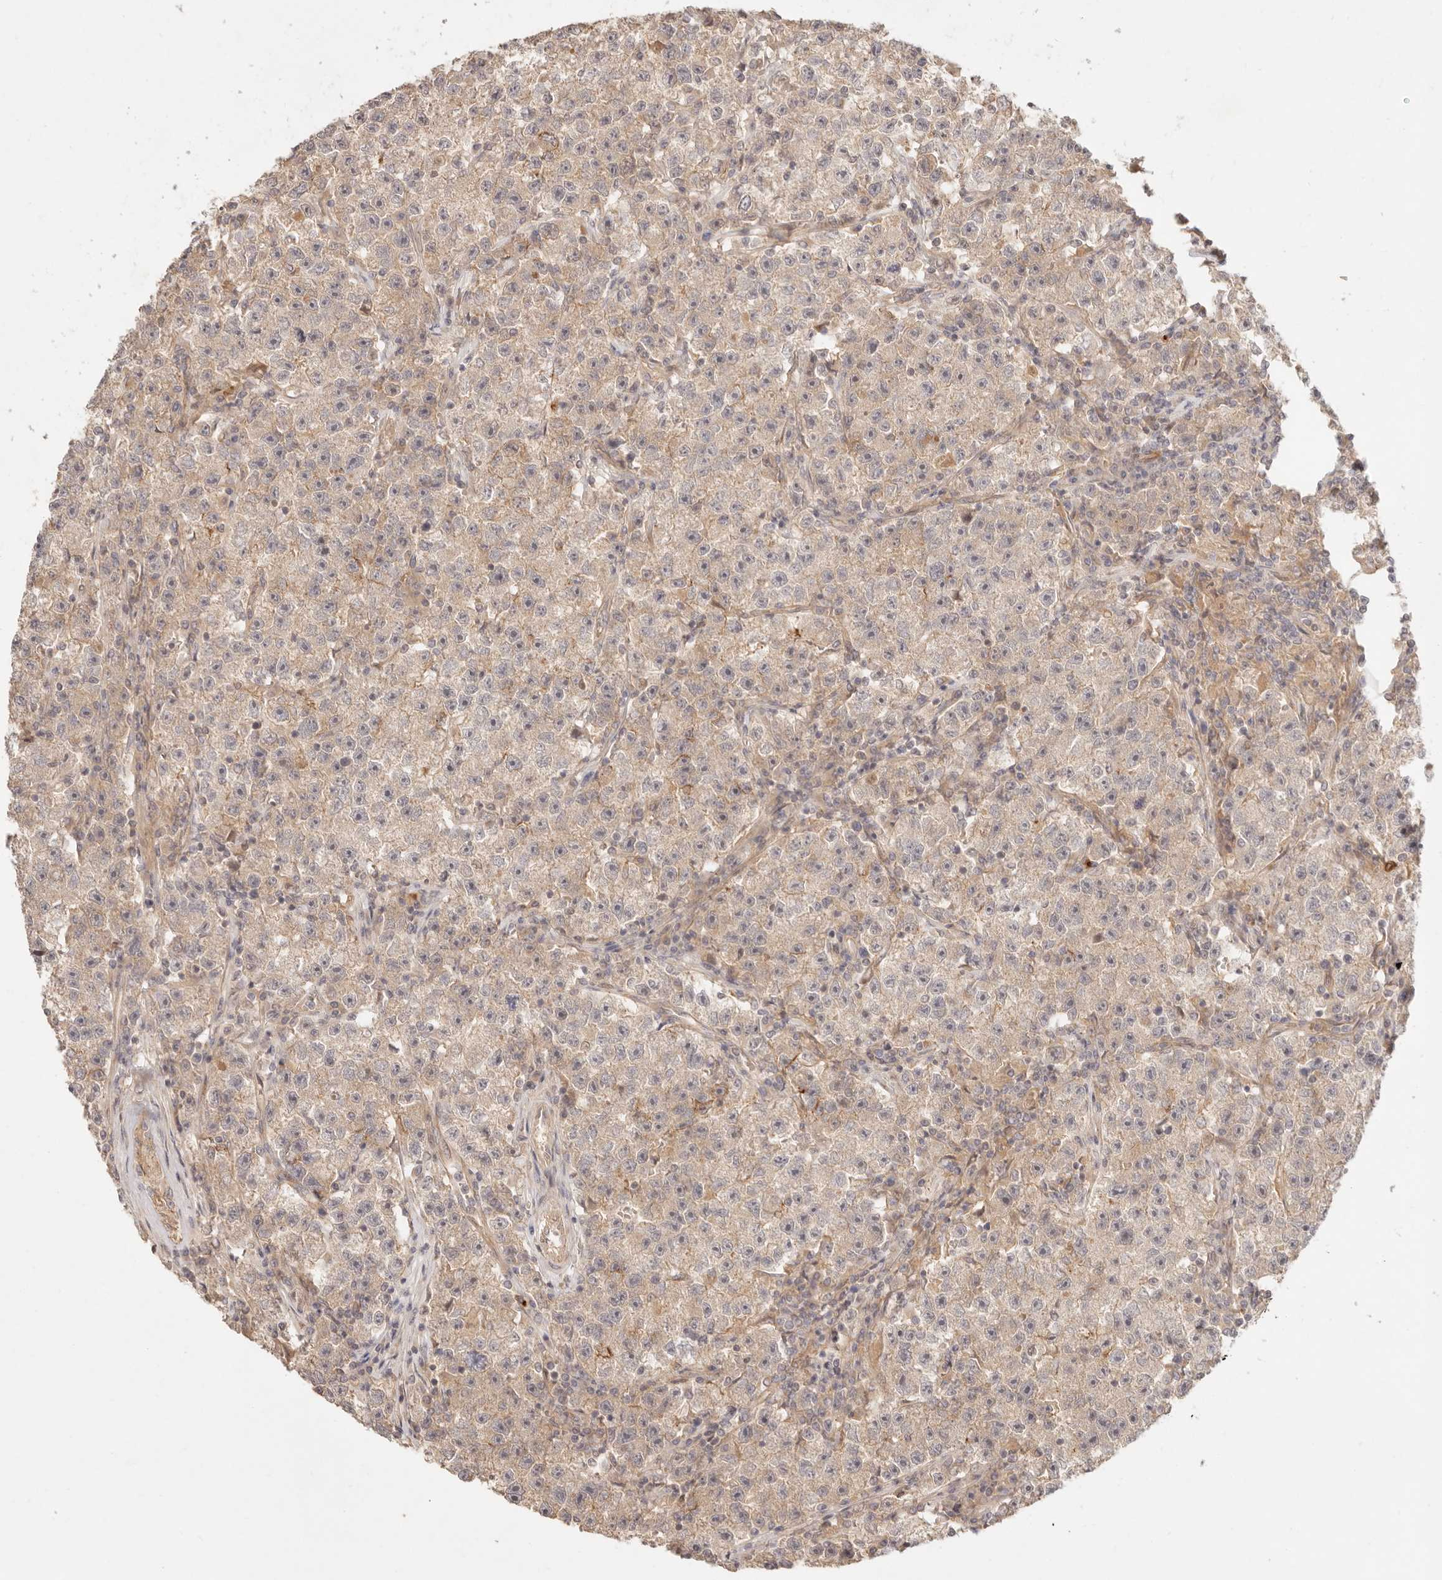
{"staining": {"intensity": "weak", "quantity": "25%-75%", "location": "cytoplasmic/membranous"}, "tissue": "testis cancer", "cell_type": "Tumor cells", "image_type": "cancer", "snomed": [{"axis": "morphology", "description": "Seminoma, NOS"}, {"axis": "topography", "description": "Testis"}], "caption": "Immunohistochemistry (IHC) of seminoma (testis) exhibits low levels of weak cytoplasmic/membranous positivity in about 25%-75% of tumor cells. Nuclei are stained in blue.", "gene": "PPP1R3B", "patient": {"sex": "male", "age": 22}}